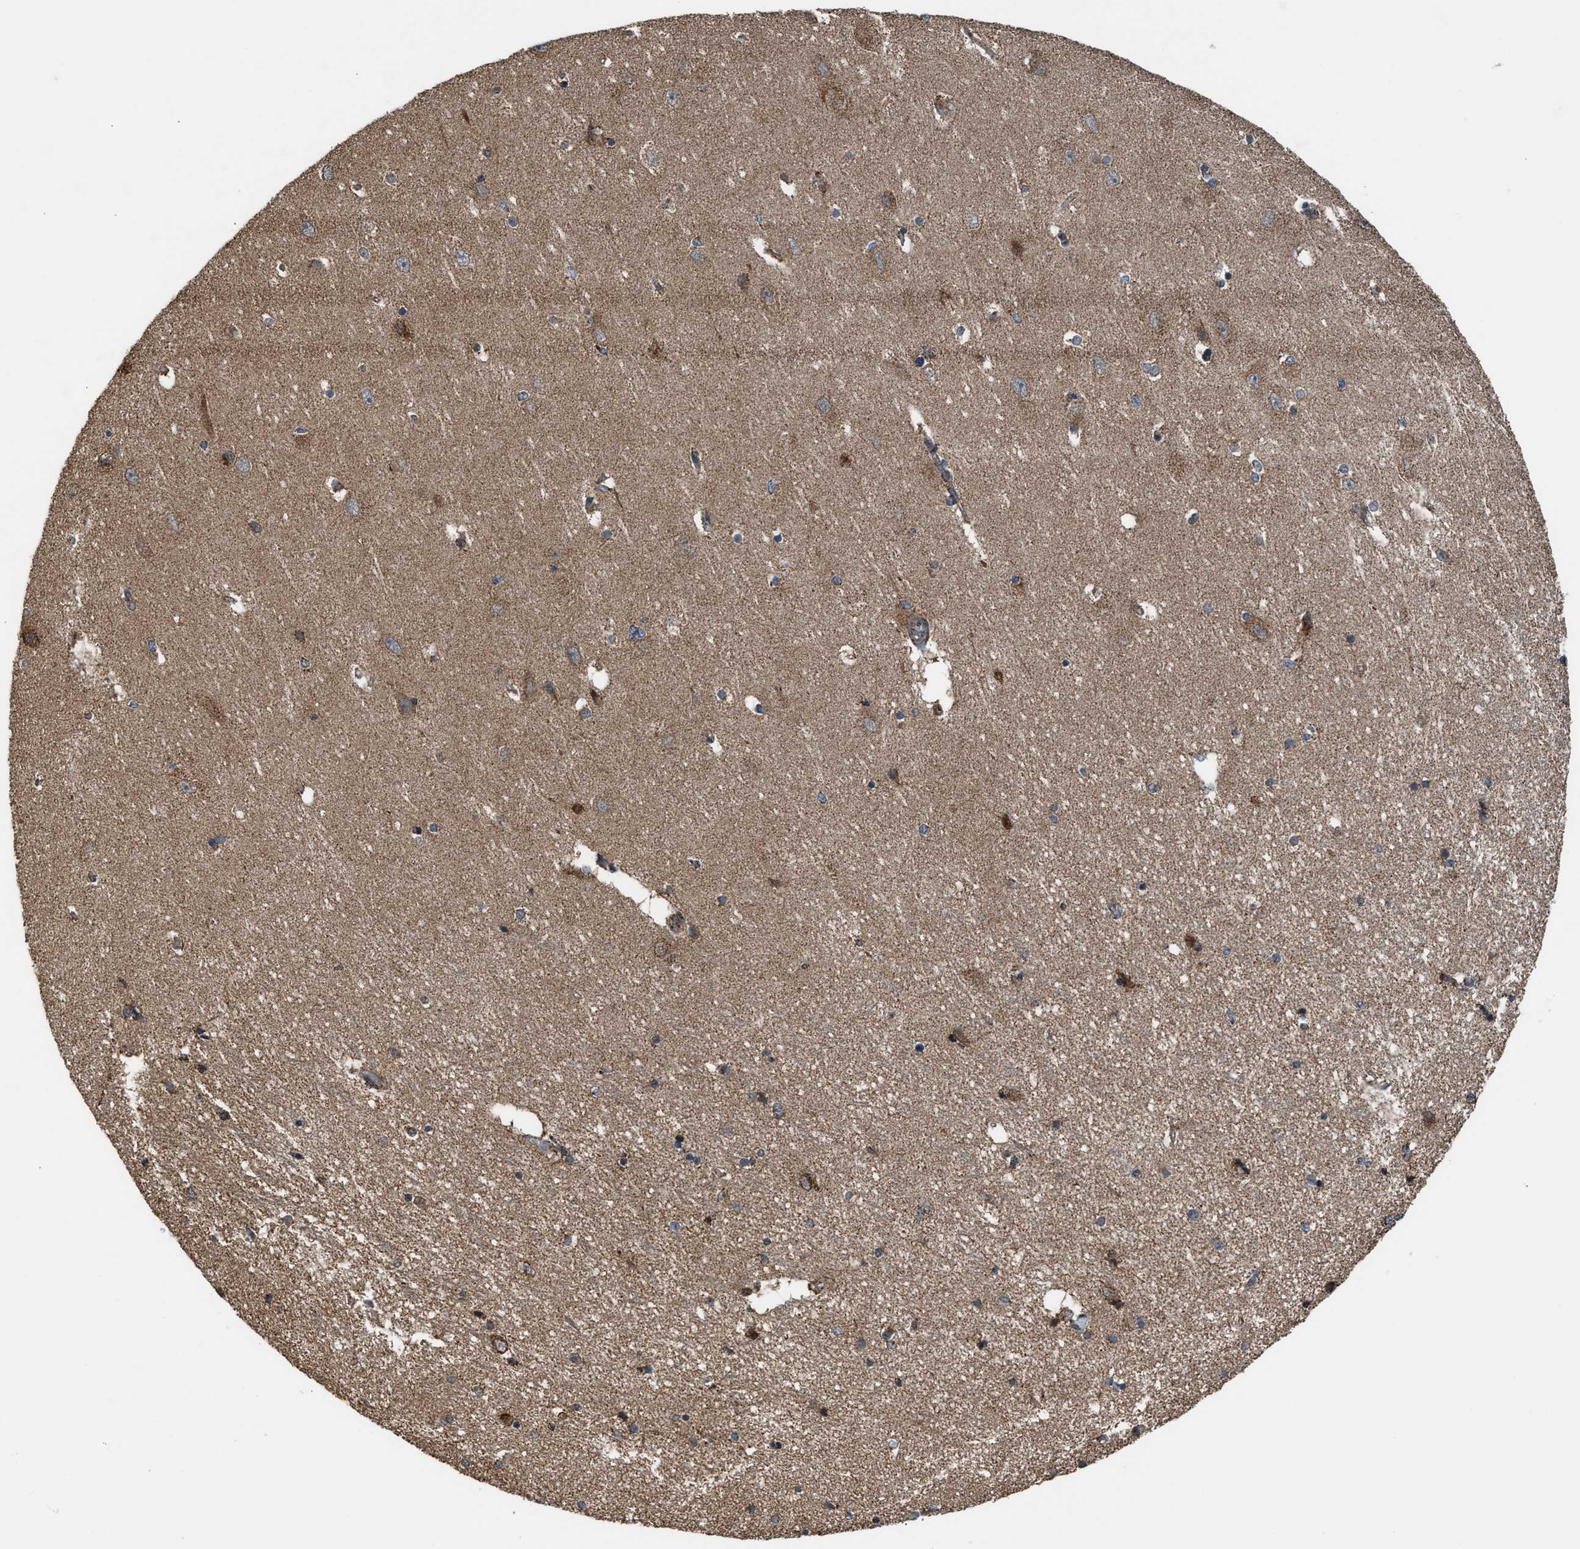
{"staining": {"intensity": "moderate", "quantity": "<25%", "location": "cytoplasmic/membranous"}, "tissue": "hippocampus", "cell_type": "Glial cells", "image_type": "normal", "snomed": [{"axis": "morphology", "description": "Normal tissue, NOS"}, {"axis": "topography", "description": "Hippocampus"}], "caption": "Human hippocampus stained with a brown dye displays moderate cytoplasmic/membranous positive positivity in approximately <25% of glial cells.", "gene": "SGSM2", "patient": {"sex": "female", "age": 54}}